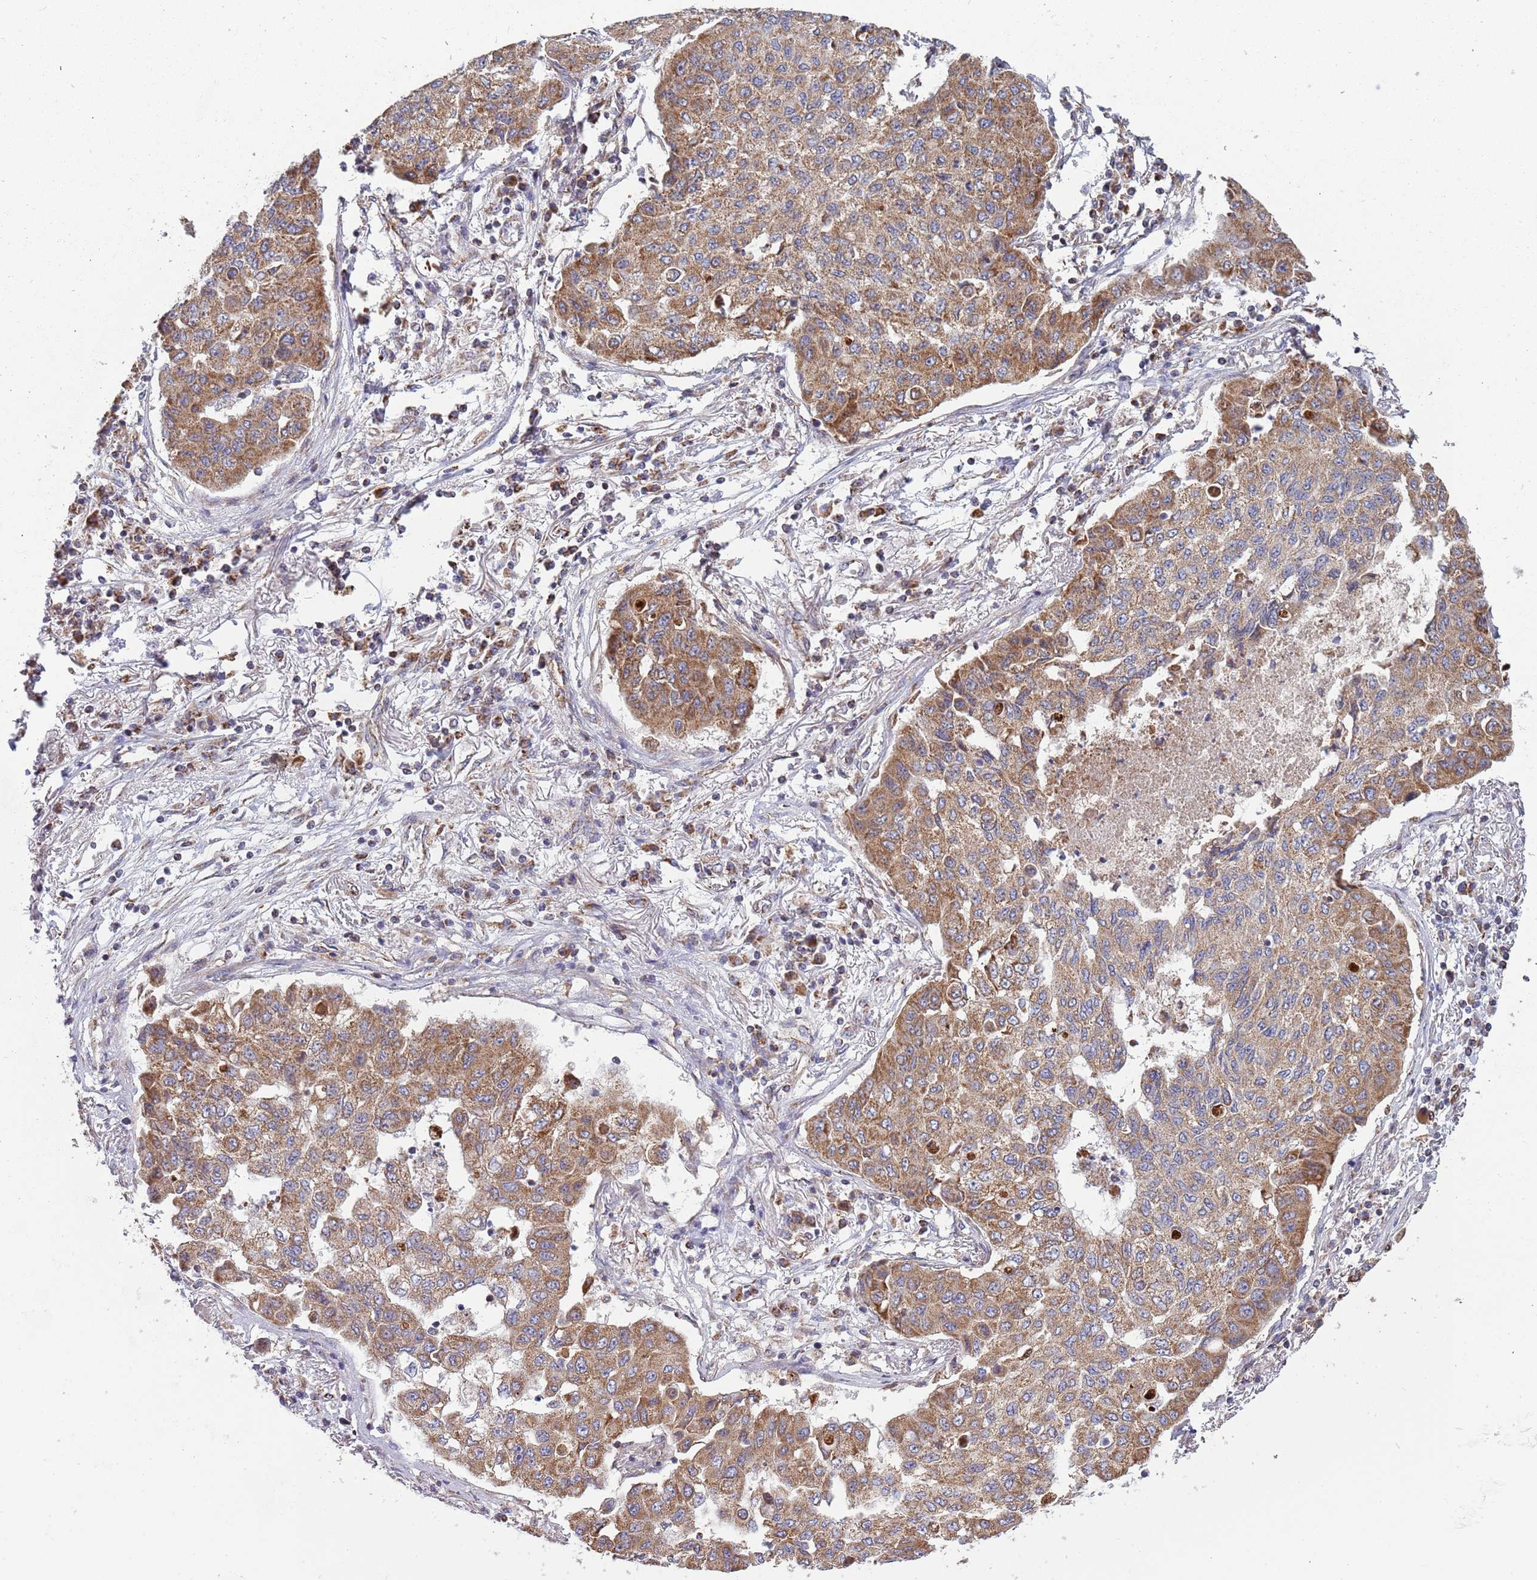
{"staining": {"intensity": "moderate", "quantity": ">75%", "location": "cytoplasmic/membranous"}, "tissue": "lung cancer", "cell_type": "Tumor cells", "image_type": "cancer", "snomed": [{"axis": "morphology", "description": "Squamous cell carcinoma, NOS"}, {"axis": "topography", "description": "Lung"}], "caption": "Lung cancer (squamous cell carcinoma) stained with a brown dye reveals moderate cytoplasmic/membranous positive positivity in about >75% of tumor cells.", "gene": "VPS16", "patient": {"sex": "male", "age": 74}}